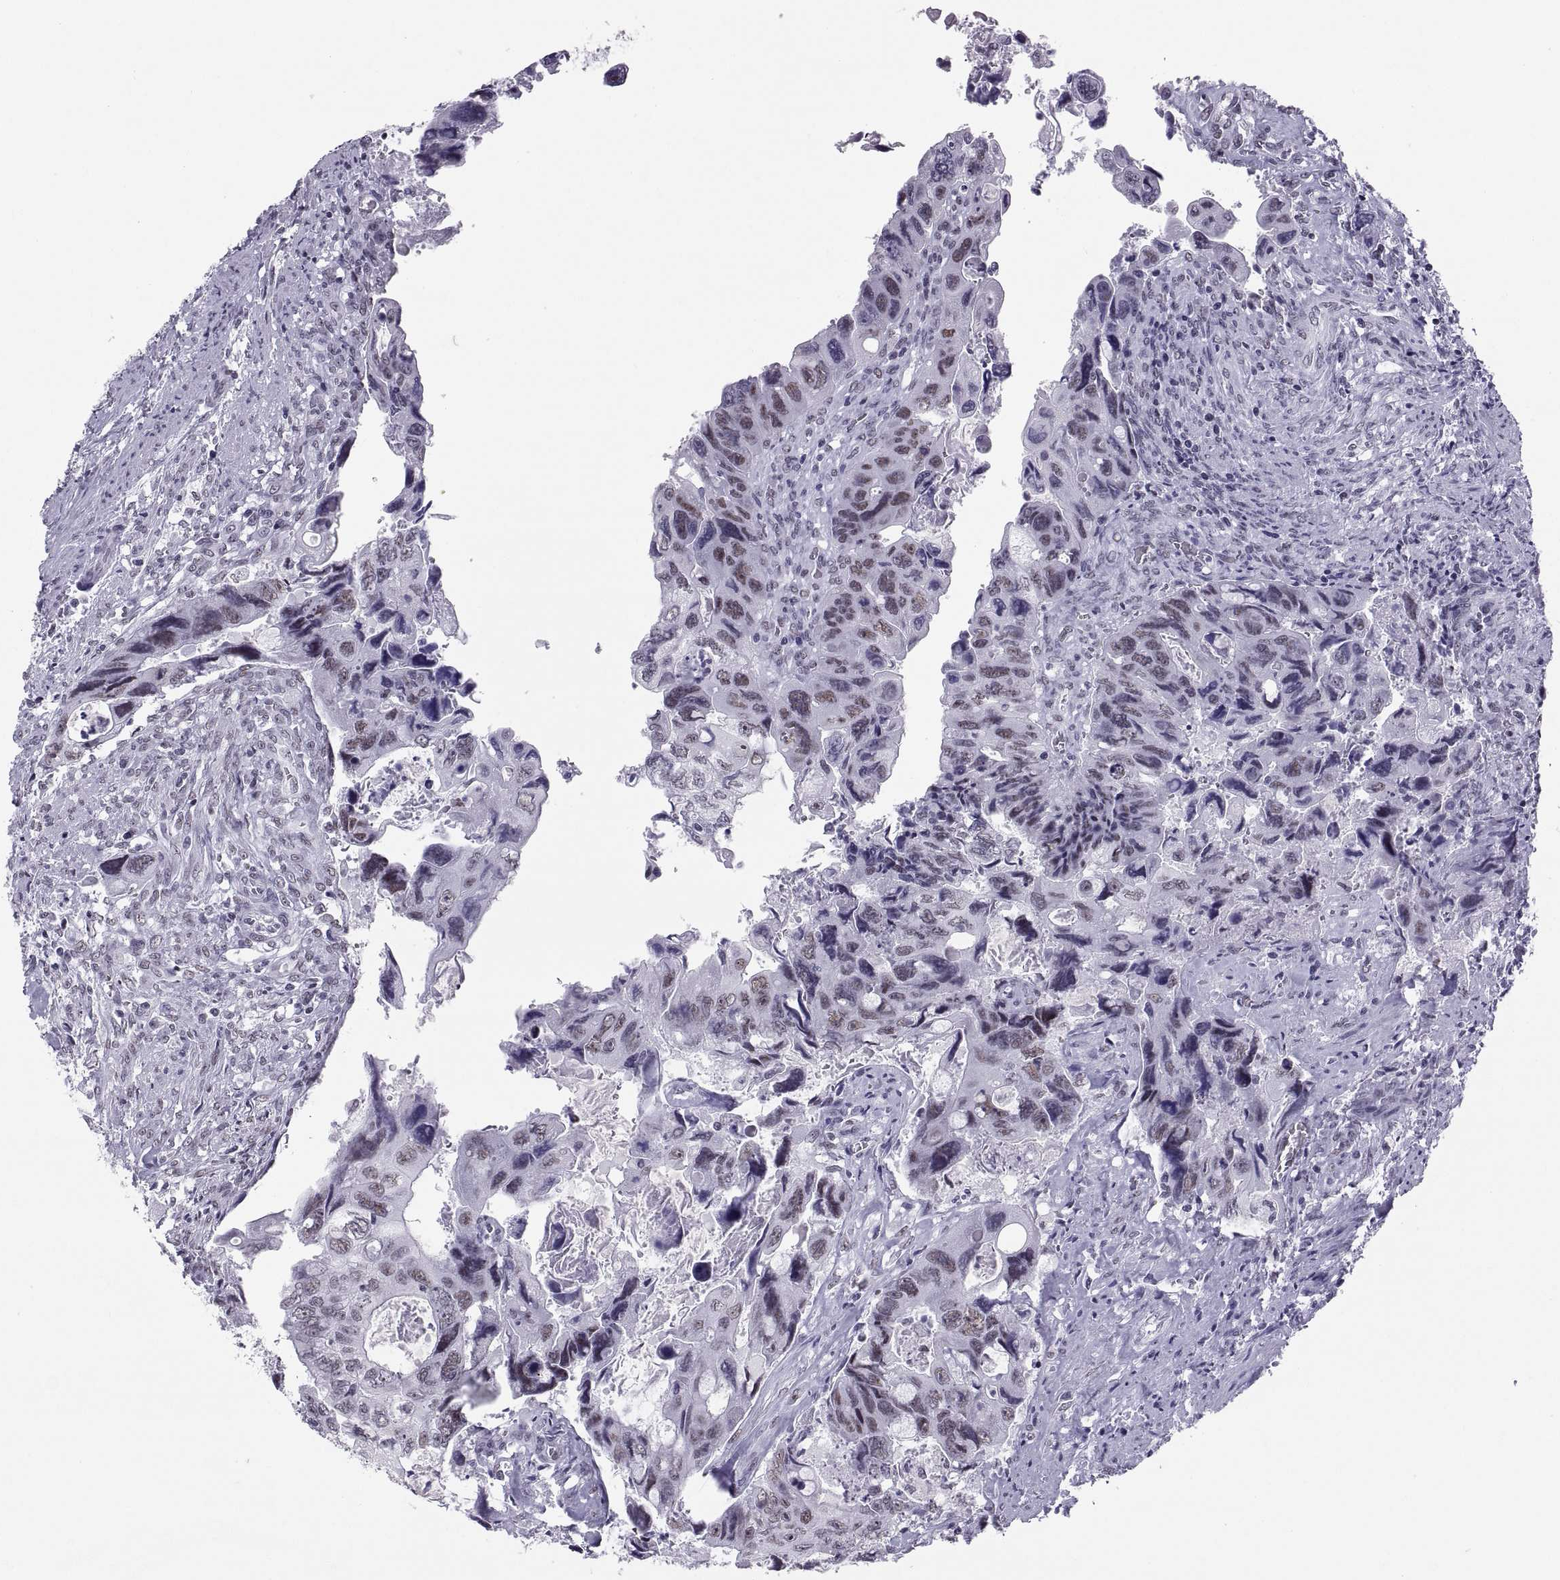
{"staining": {"intensity": "weak", "quantity": "25%-75%", "location": "nuclear"}, "tissue": "colorectal cancer", "cell_type": "Tumor cells", "image_type": "cancer", "snomed": [{"axis": "morphology", "description": "Adenocarcinoma, NOS"}, {"axis": "topography", "description": "Rectum"}], "caption": "Immunohistochemical staining of colorectal cancer (adenocarcinoma) shows low levels of weak nuclear expression in approximately 25%-75% of tumor cells.", "gene": "NEUROD6", "patient": {"sex": "male", "age": 62}}